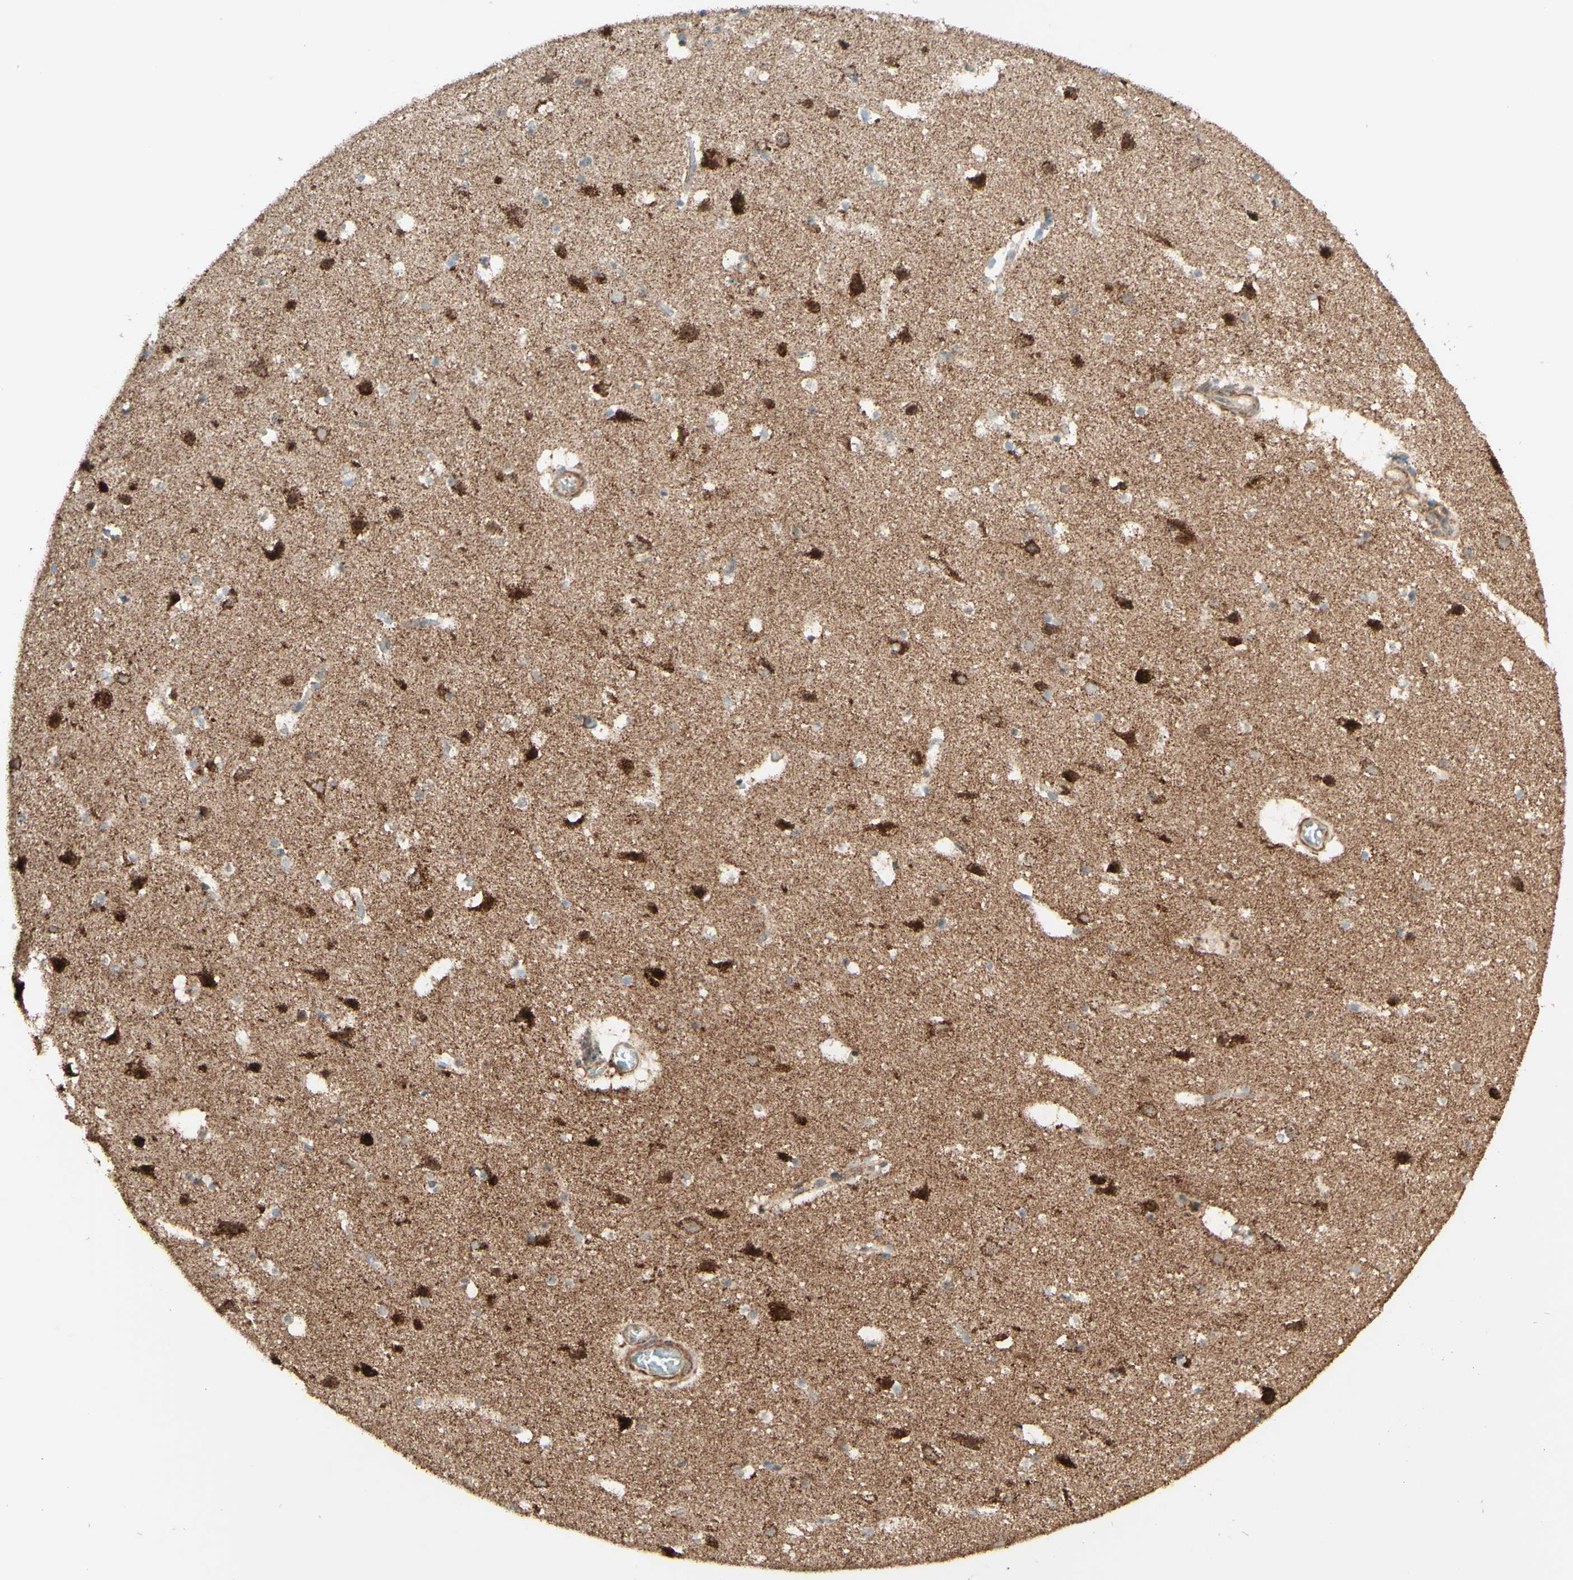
{"staining": {"intensity": "moderate", "quantity": ">75%", "location": "cytoplasmic/membranous"}, "tissue": "cerebral cortex", "cell_type": "Endothelial cells", "image_type": "normal", "snomed": [{"axis": "morphology", "description": "Normal tissue, NOS"}, {"axis": "topography", "description": "Cerebral cortex"}], "caption": "Approximately >75% of endothelial cells in benign cerebral cortex reveal moderate cytoplasmic/membranous protein positivity as visualized by brown immunohistochemical staining.", "gene": "DHRS3", "patient": {"sex": "male", "age": 45}}